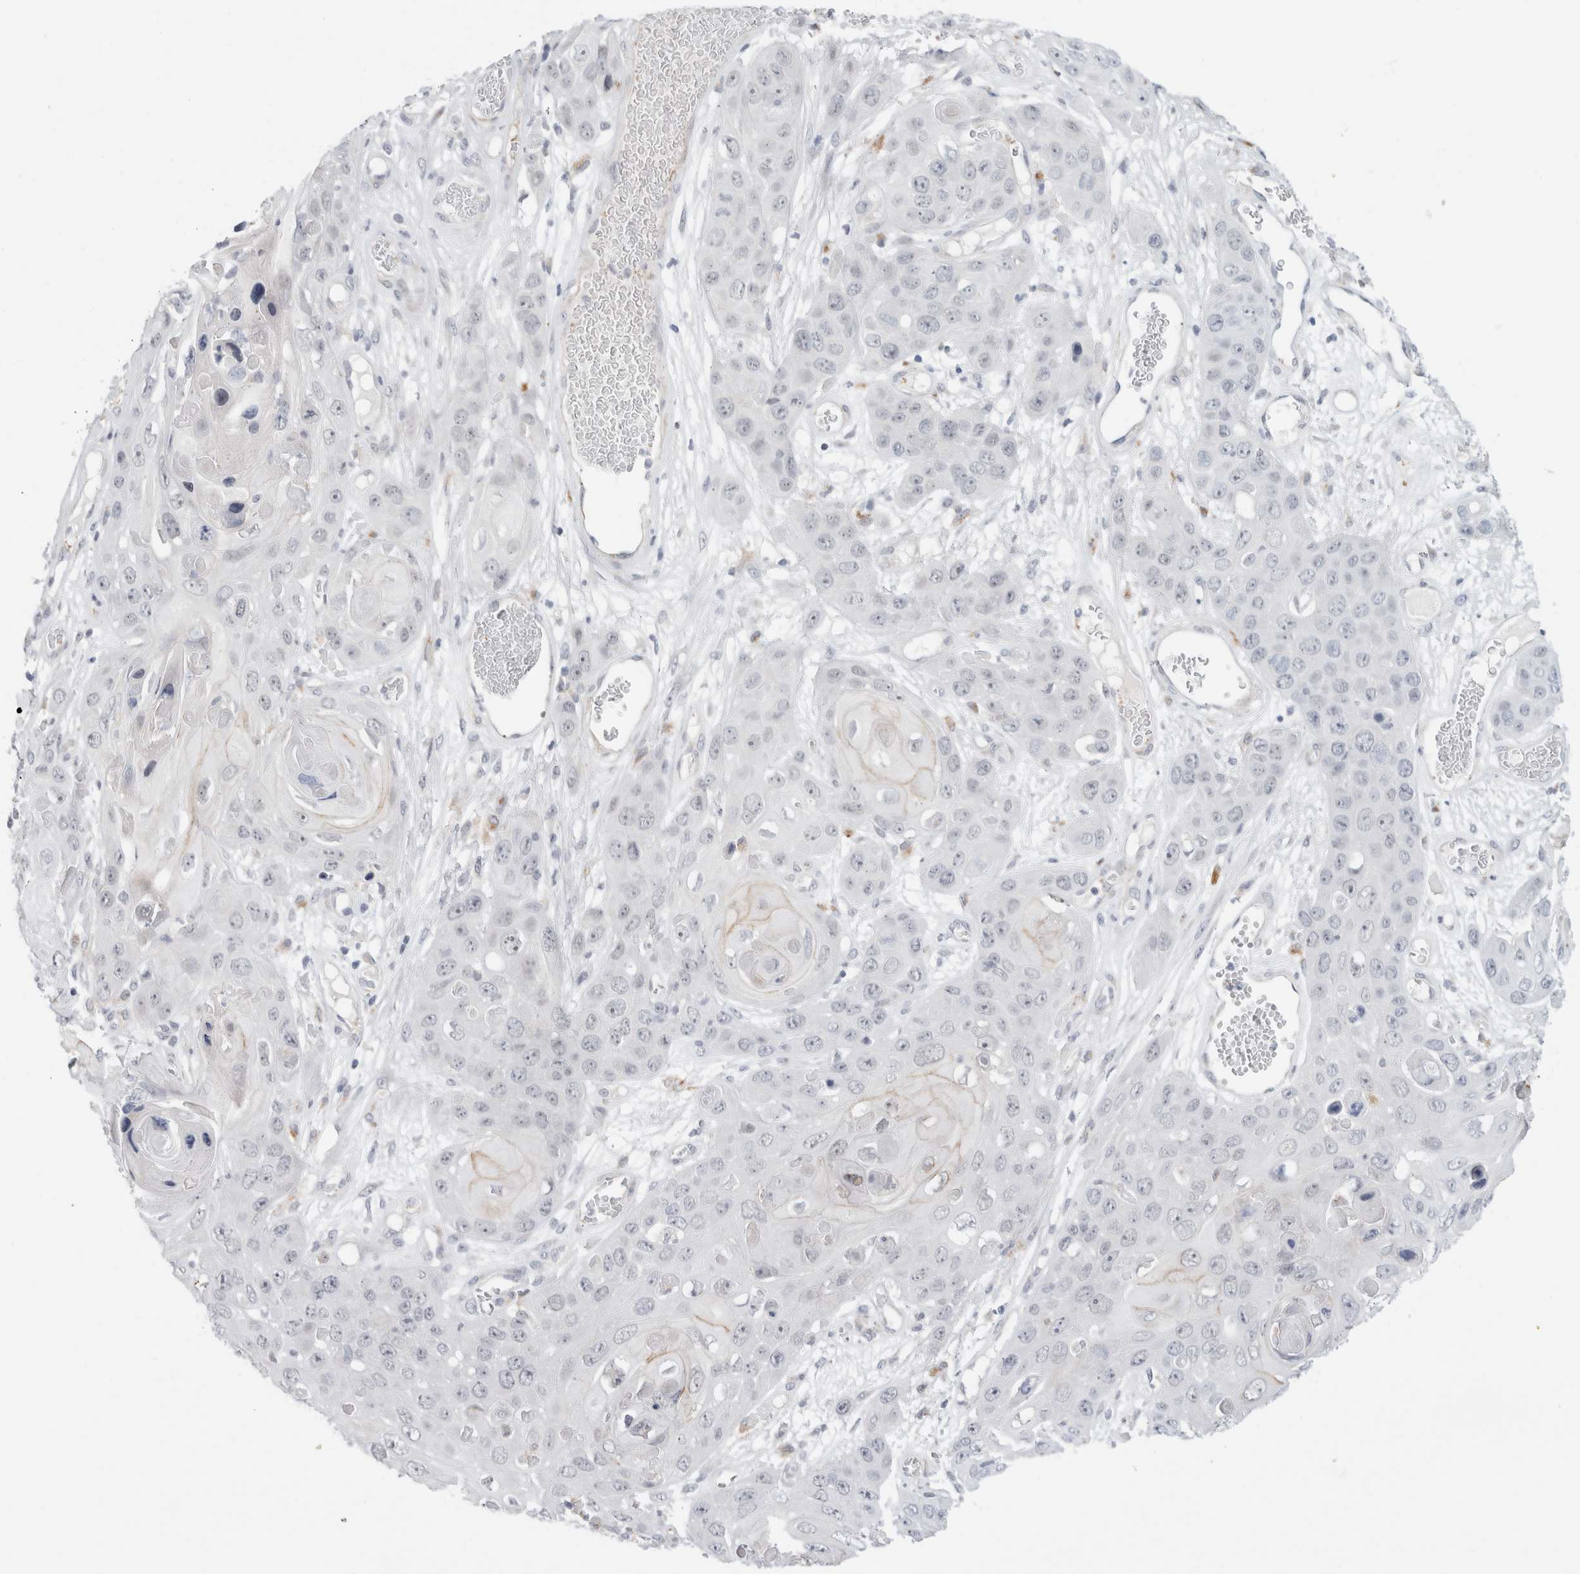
{"staining": {"intensity": "negative", "quantity": "none", "location": "none"}, "tissue": "skin cancer", "cell_type": "Tumor cells", "image_type": "cancer", "snomed": [{"axis": "morphology", "description": "Squamous cell carcinoma, NOS"}, {"axis": "topography", "description": "Skin"}], "caption": "Immunohistochemistry (IHC) histopathology image of neoplastic tissue: human skin cancer (squamous cell carcinoma) stained with DAB (3,3'-diaminobenzidine) exhibits no significant protein positivity in tumor cells. (Brightfield microscopy of DAB IHC at high magnification).", "gene": "ANKMY1", "patient": {"sex": "male", "age": 55}}